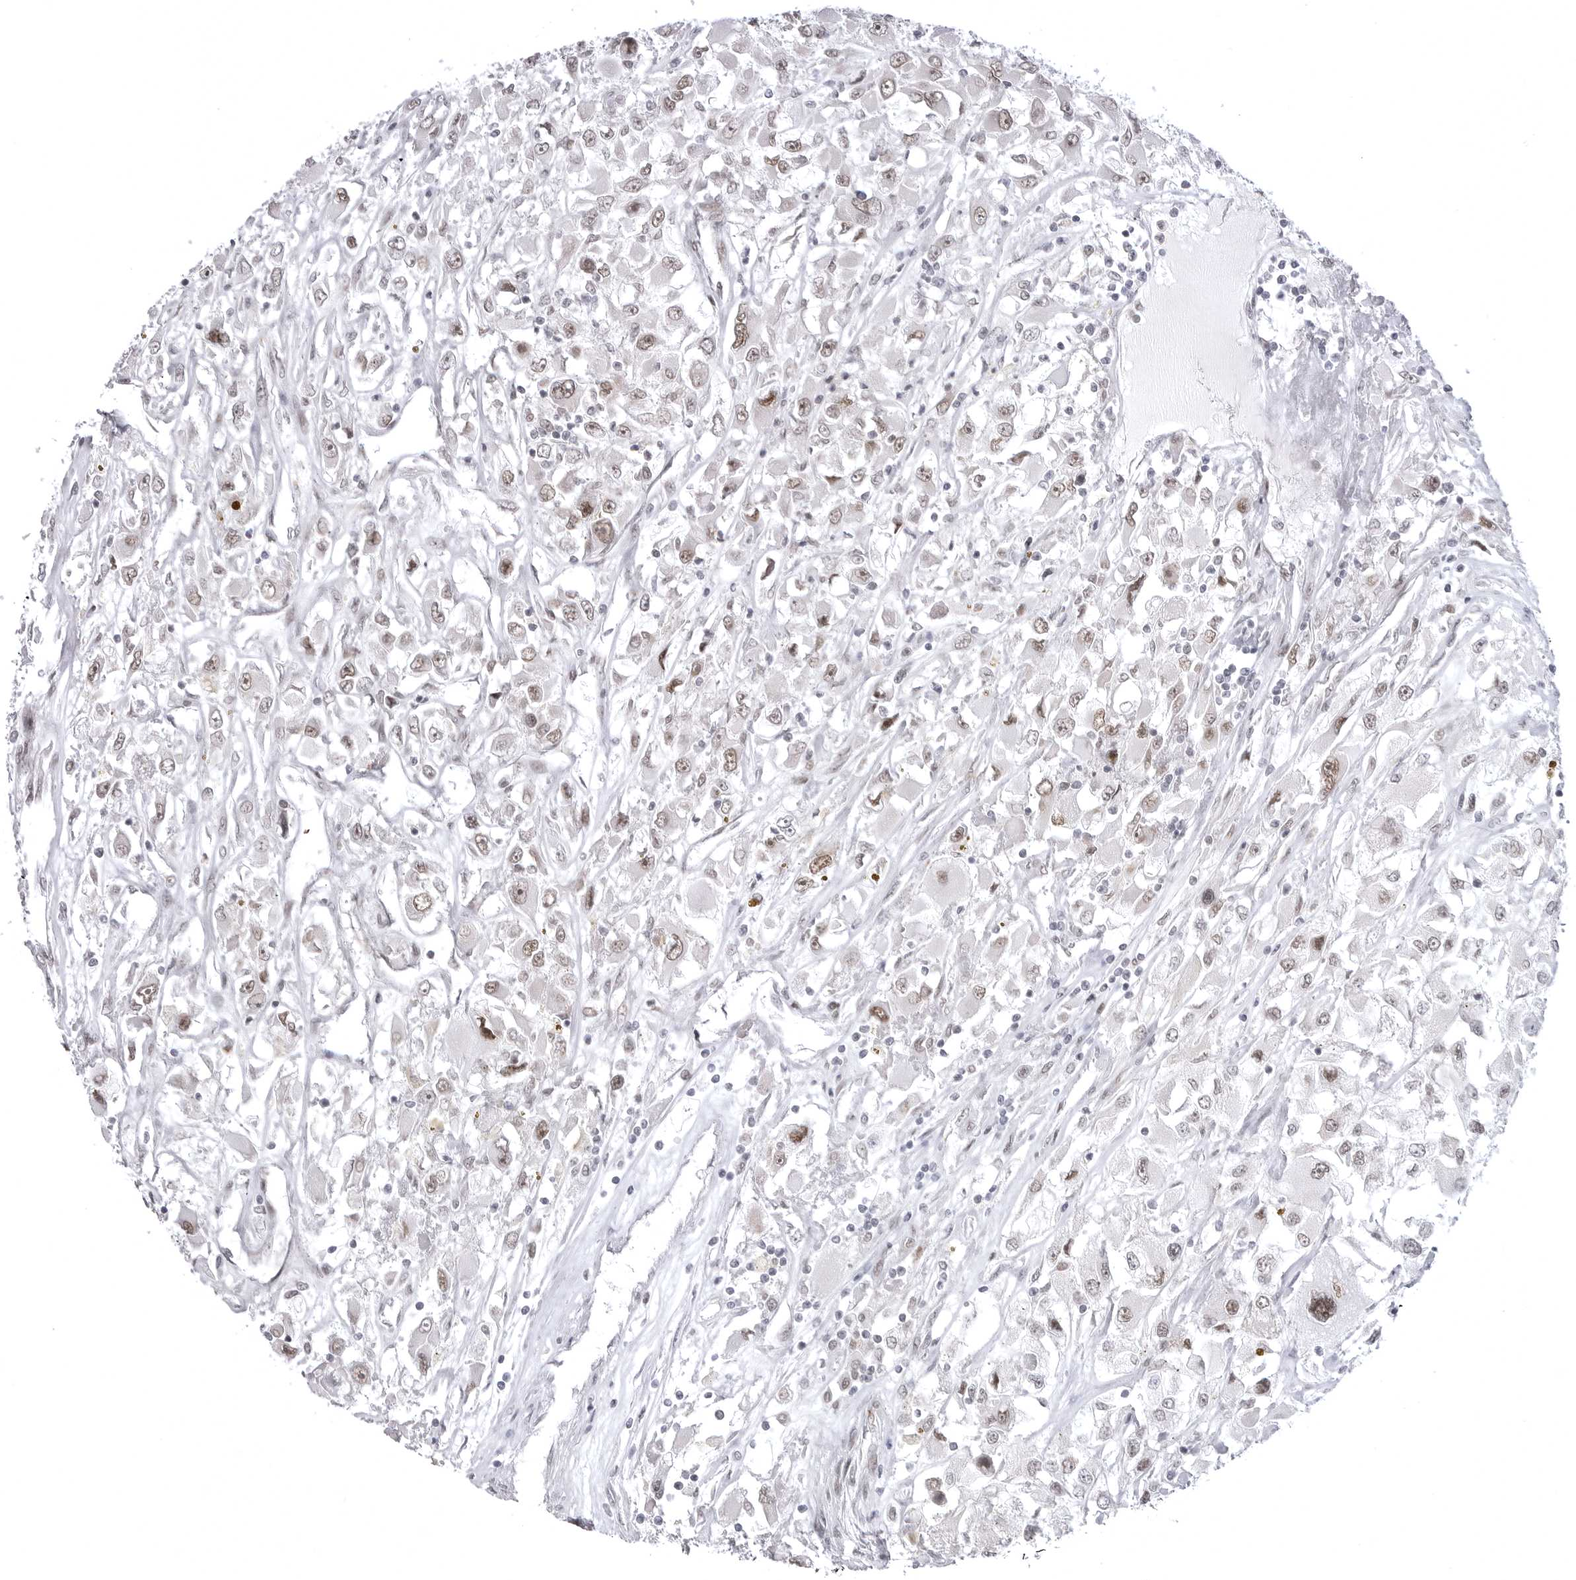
{"staining": {"intensity": "weak", "quantity": "25%-75%", "location": "nuclear"}, "tissue": "renal cancer", "cell_type": "Tumor cells", "image_type": "cancer", "snomed": [{"axis": "morphology", "description": "Adenocarcinoma, NOS"}, {"axis": "topography", "description": "Kidney"}], "caption": "Adenocarcinoma (renal) stained for a protein shows weak nuclear positivity in tumor cells. The staining was performed using DAB to visualize the protein expression in brown, while the nuclei were stained in blue with hematoxylin (Magnification: 20x).", "gene": "PTK2B", "patient": {"sex": "female", "age": 52}}